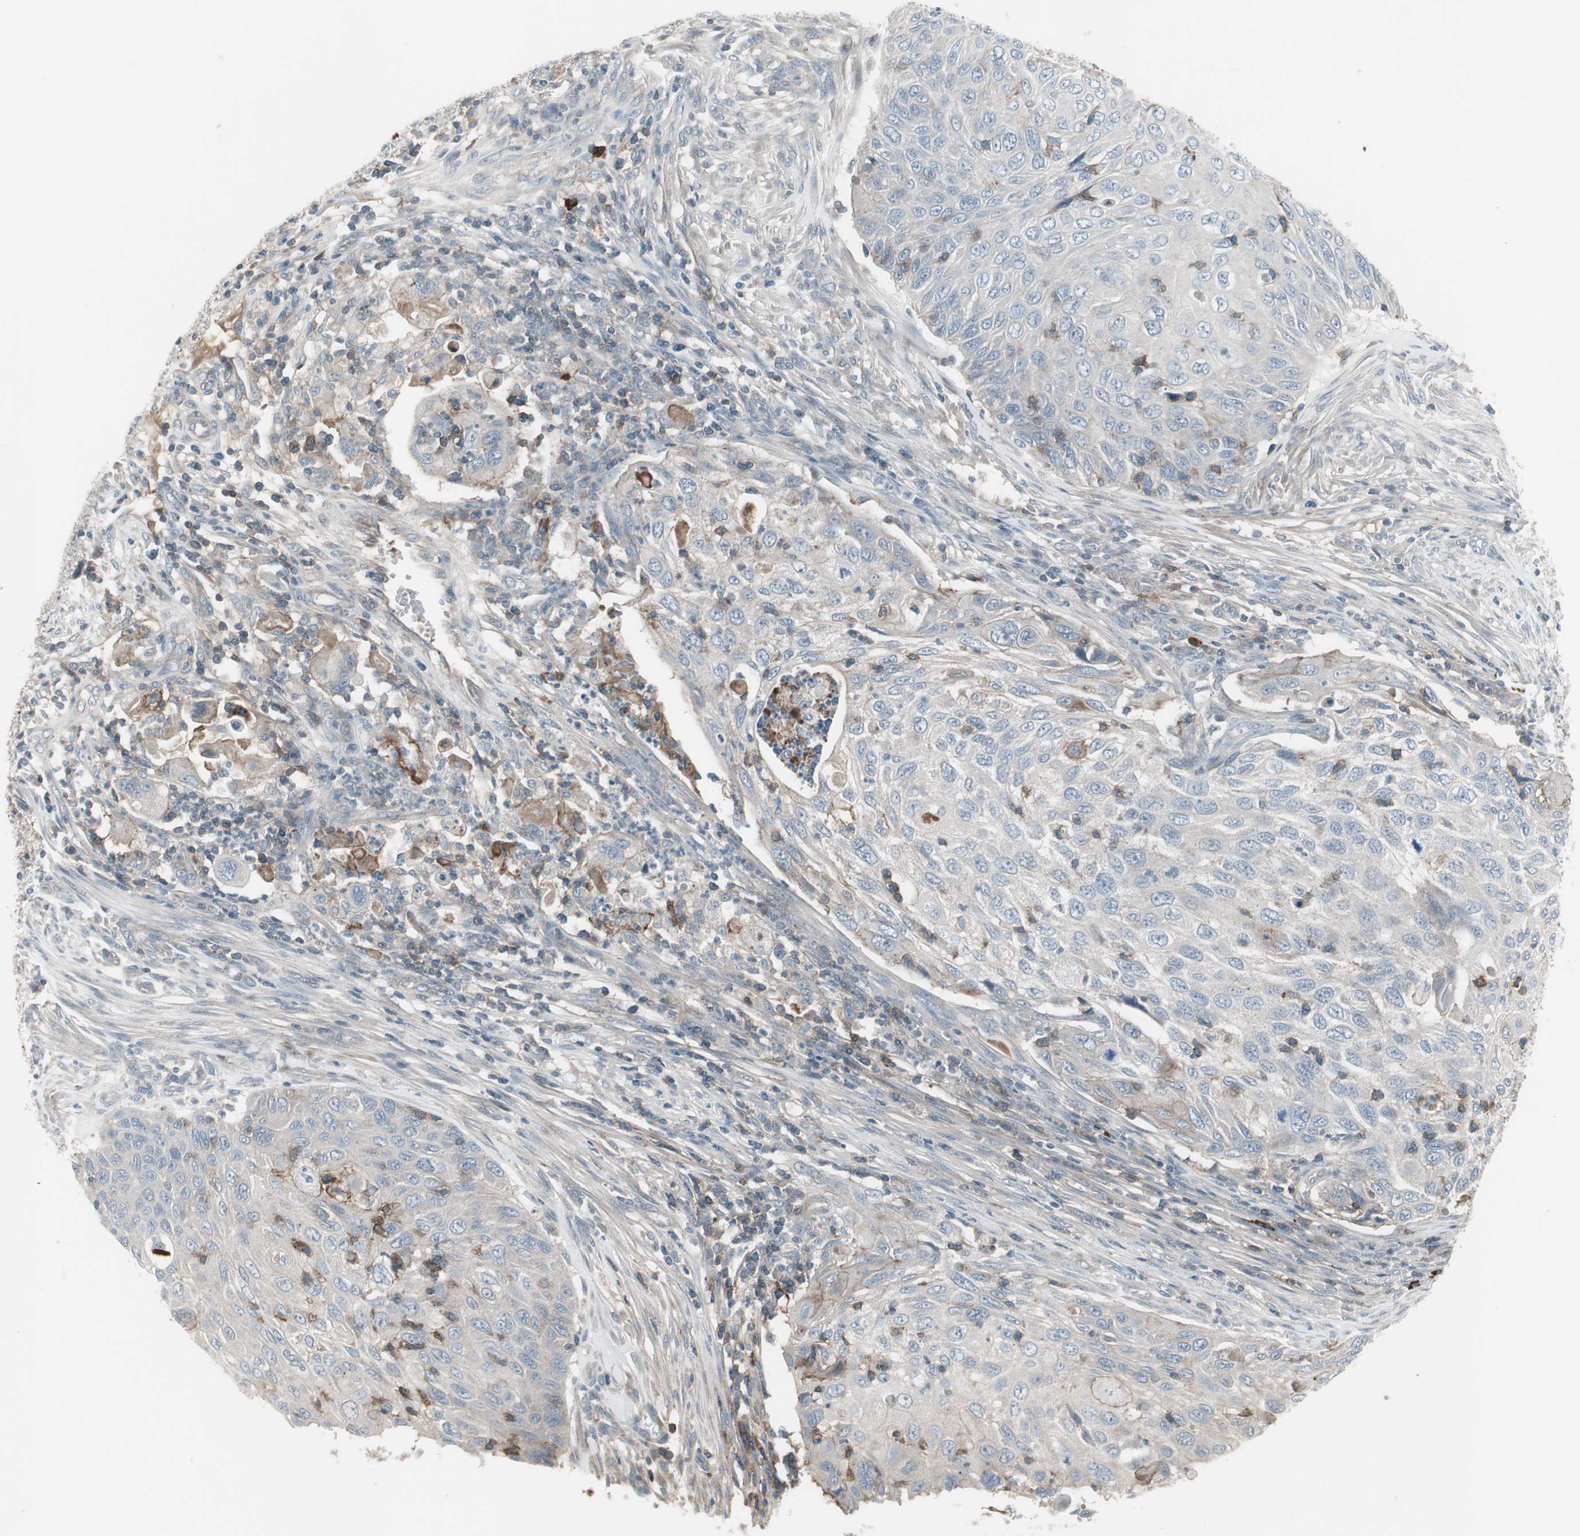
{"staining": {"intensity": "weak", "quantity": "<25%", "location": "cytoplasmic/membranous"}, "tissue": "cervical cancer", "cell_type": "Tumor cells", "image_type": "cancer", "snomed": [{"axis": "morphology", "description": "Squamous cell carcinoma, NOS"}, {"axis": "topography", "description": "Cervix"}], "caption": "Tumor cells are negative for brown protein staining in cervical cancer.", "gene": "ZSCAN32", "patient": {"sex": "female", "age": 70}}